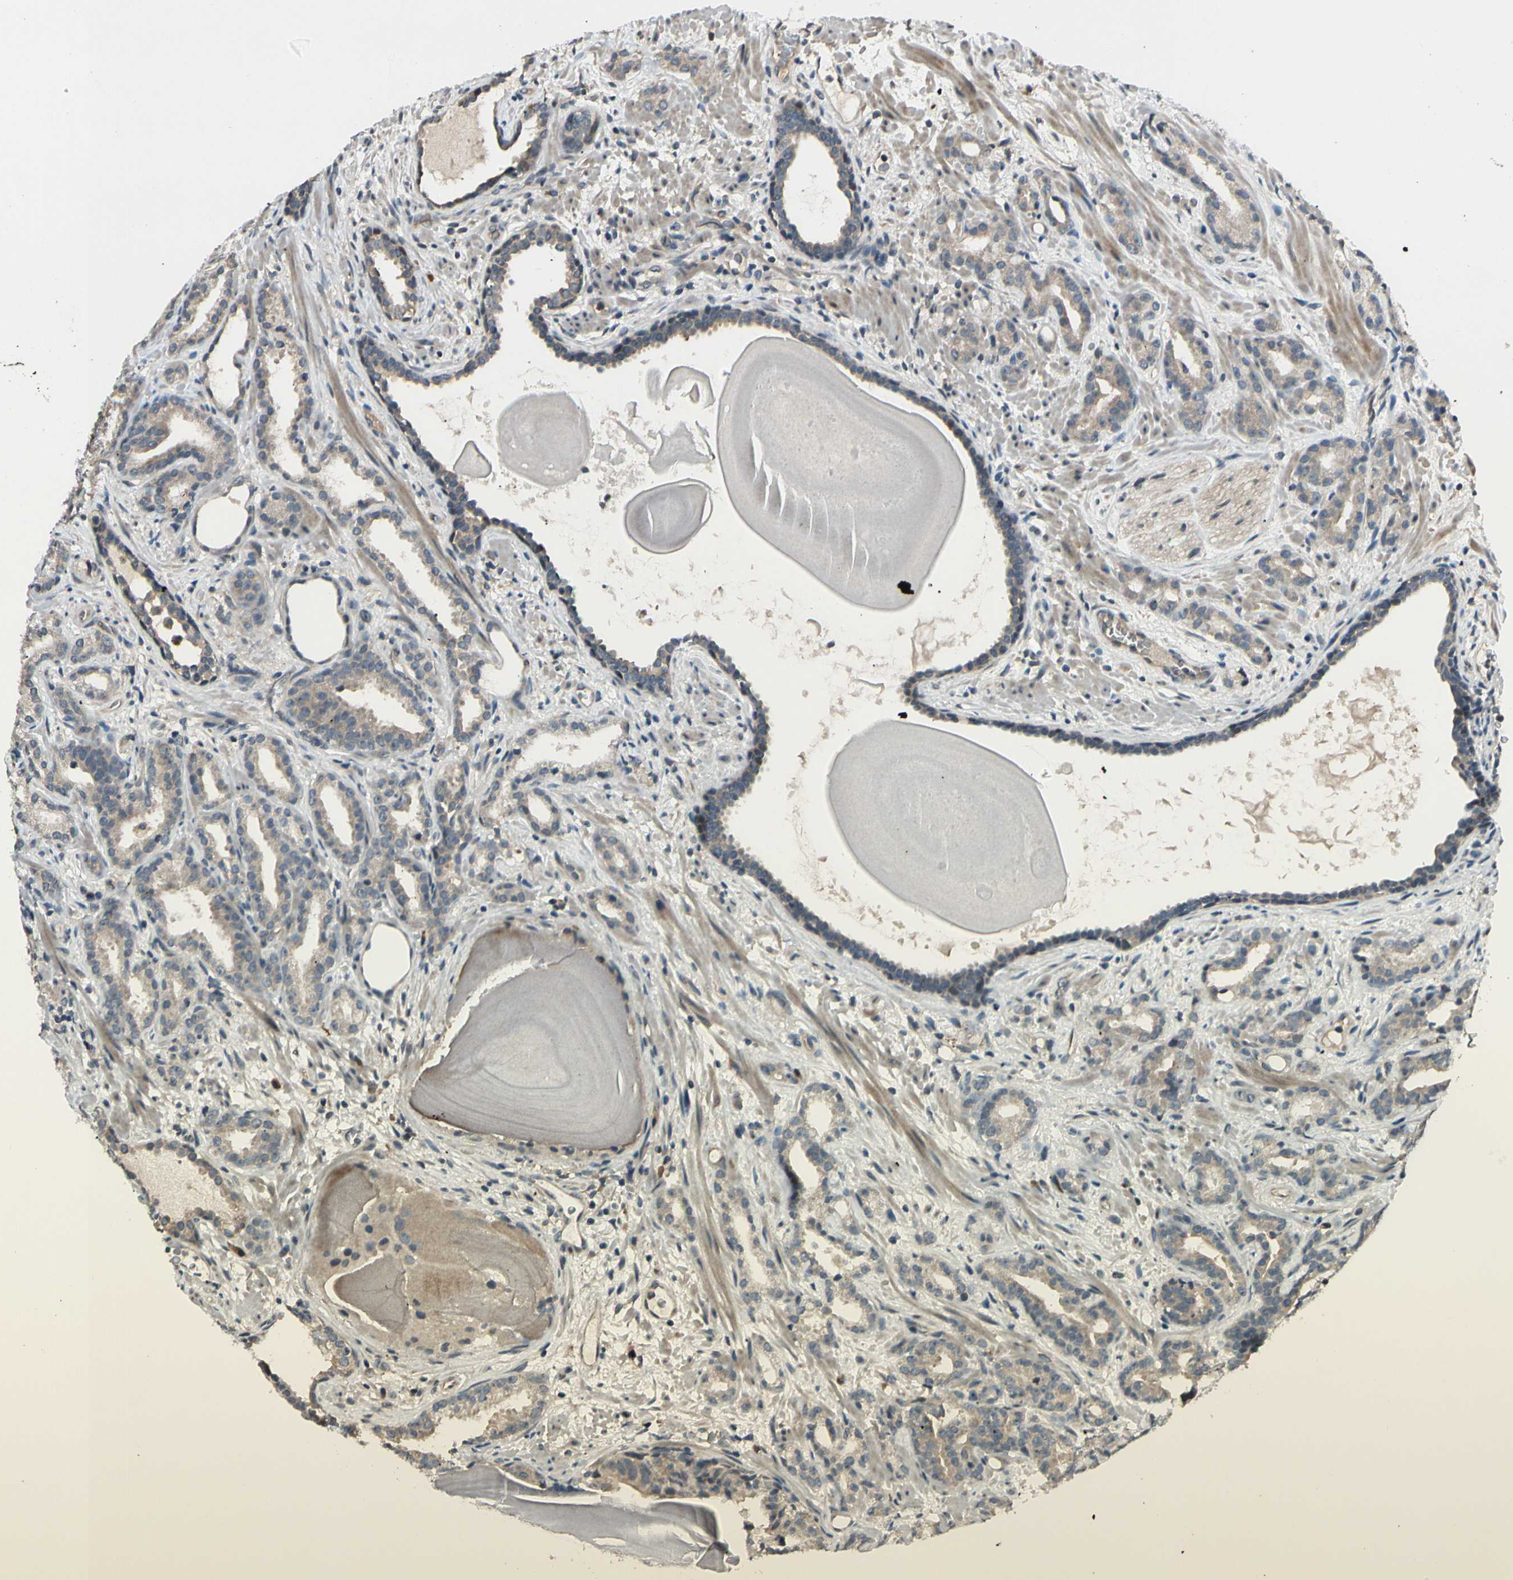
{"staining": {"intensity": "weak", "quantity": ">75%", "location": "cytoplasmic/membranous"}, "tissue": "prostate cancer", "cell_type": "Tumor cells", "image_type": "cancer", "snomed": [{"axis": "morphology", "description": "Adenocarcinoma, Low grade"}, {"axis": "topography", "description": "Prostate"}], "caption": "Prostate adenocarcinoma (low-grade) stained for a protein (brown) demonstrates weak cytoplasmic/membranous positive staining in about >75% of tumor cells.", "gene": "FGF10", "patient": {"sex": "male", "age": 63}}